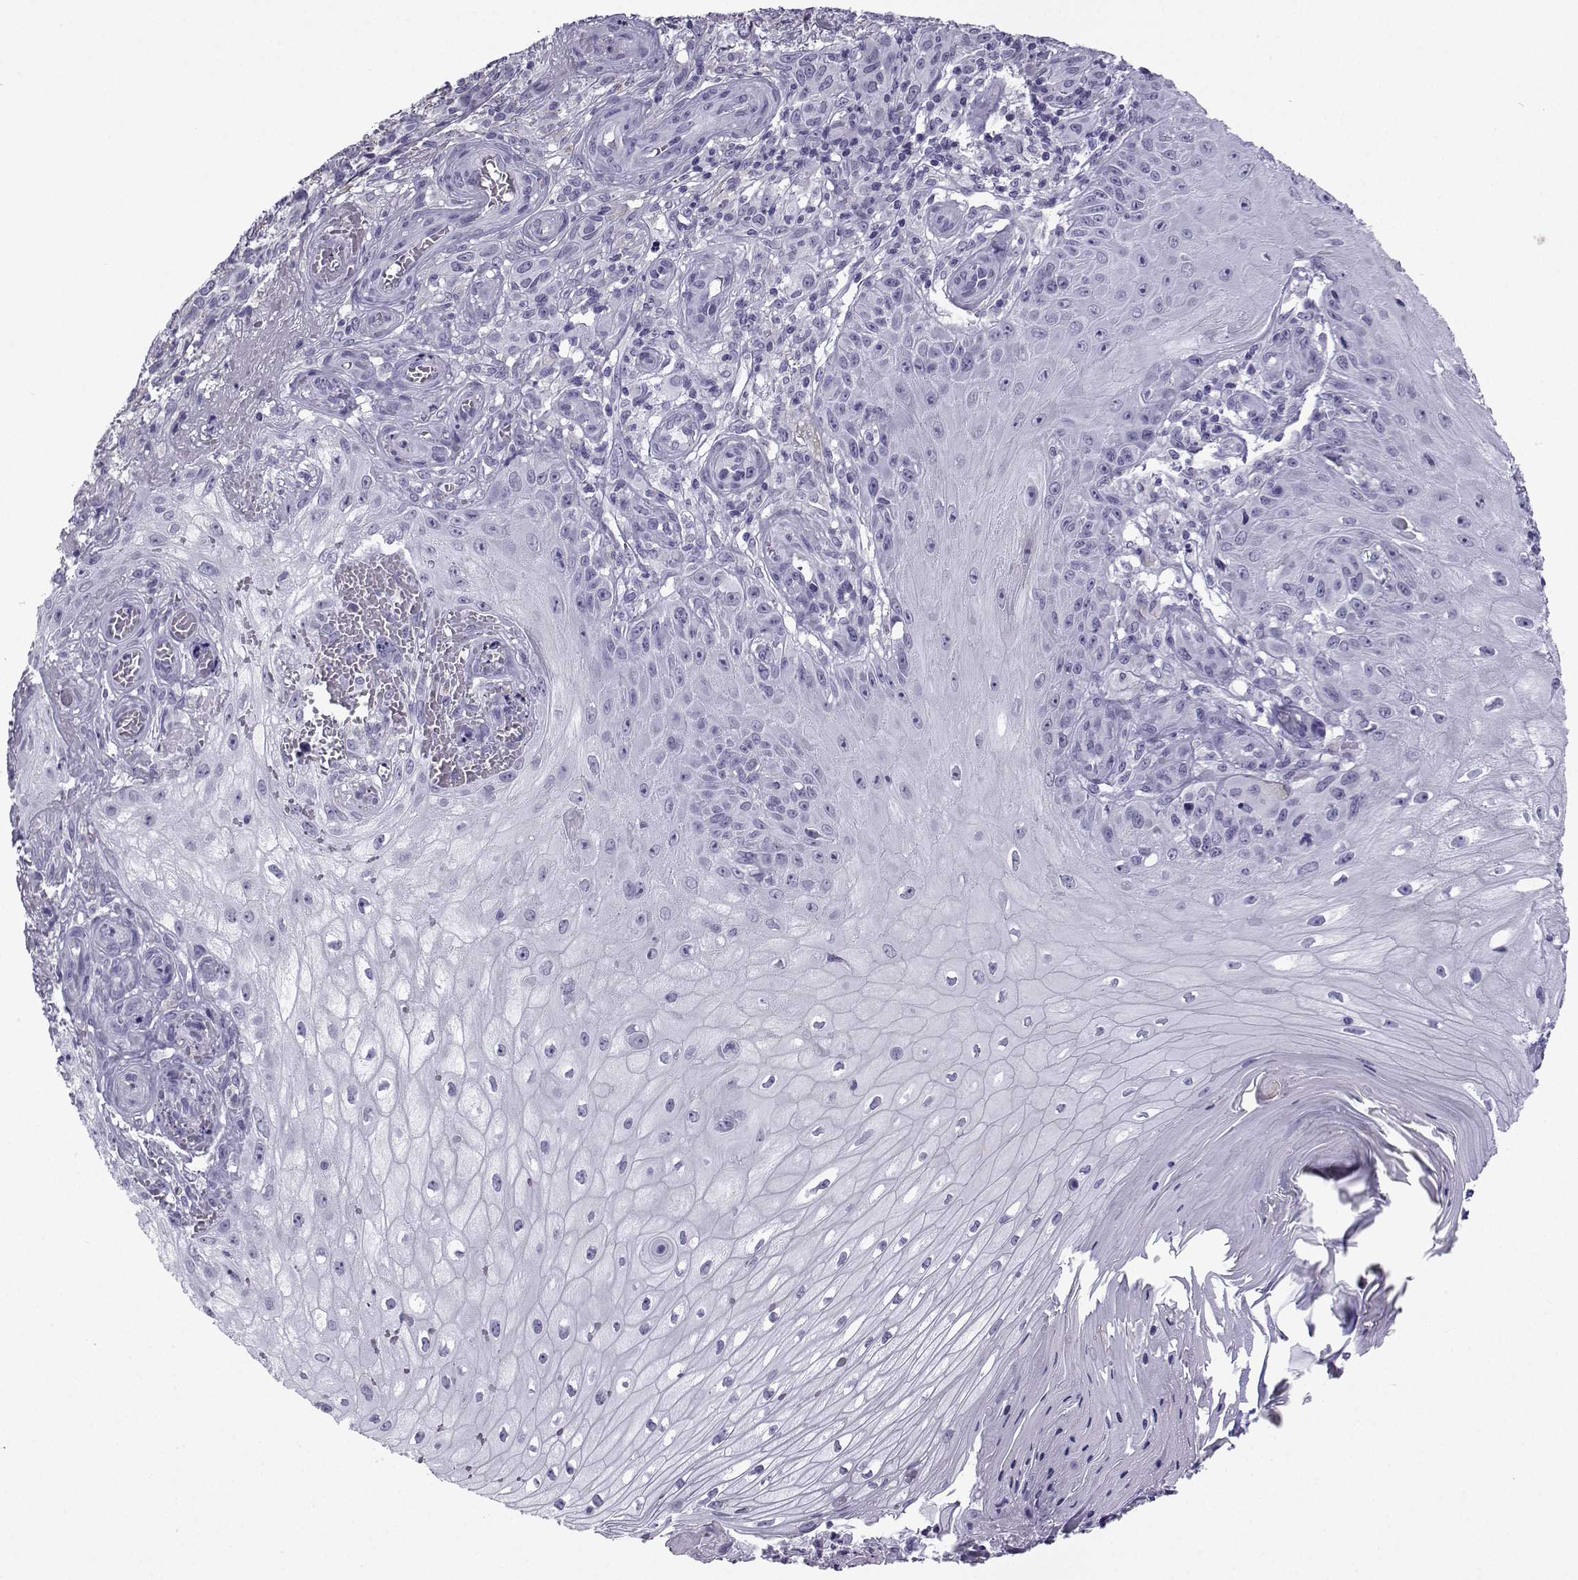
{"staining": {"intensity": "negative", "quantity": "none", "location": "none"}, "tissue": "melanoma", "cell_type": "Tumor cells", "image_type": "cancer", "snomed": [{"axis": "morphology", "description": "Malignant melanoma, NOS"}, {"axis": "topography", "description": "Skin"}], "caption": "There is no significant expression in tumor cells of melanoma.", "gene": "MRGBP", "patient": {"sex": "female", "age": 53}}